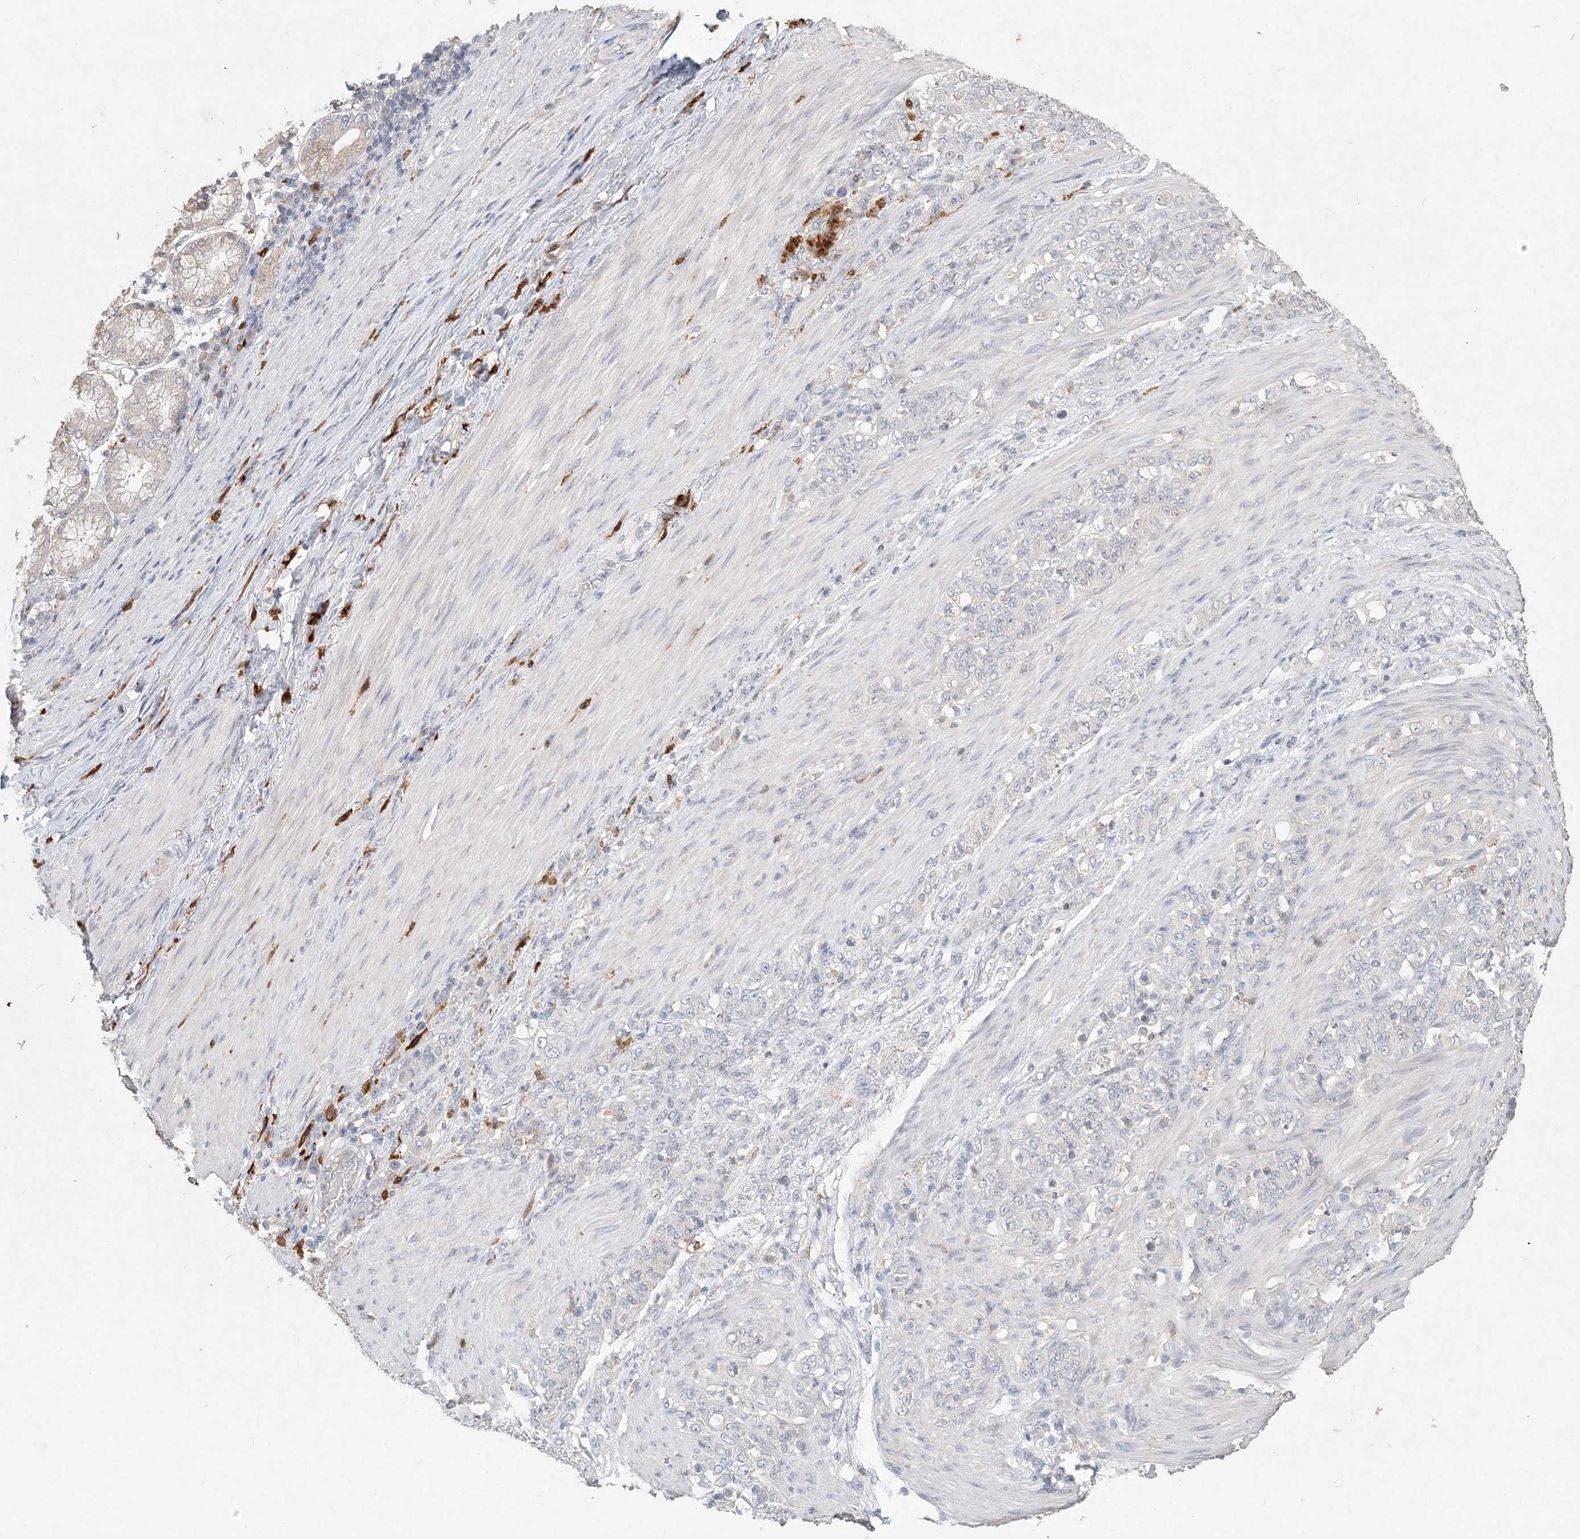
{"staining": {"intensity": "negative", "quantity": "none", "location": "none"}, "tissue": "stomach cancer", "cell_type": "Tumor cells", "image_type": "cancer", "snomed": [{"axis": "morphology", "description": "Adenocarcinoma, NOS"}, {"axis": "topography", "description": "Stomach"}], "caption": "Immunohistochemistry image of human stomach cancer (adenocarcinoma) stained for a protein (brown), which demonstrates no expression in tumor cells.", "gene": "ARSI", "patient": {"sex": "female", "age": 79}}